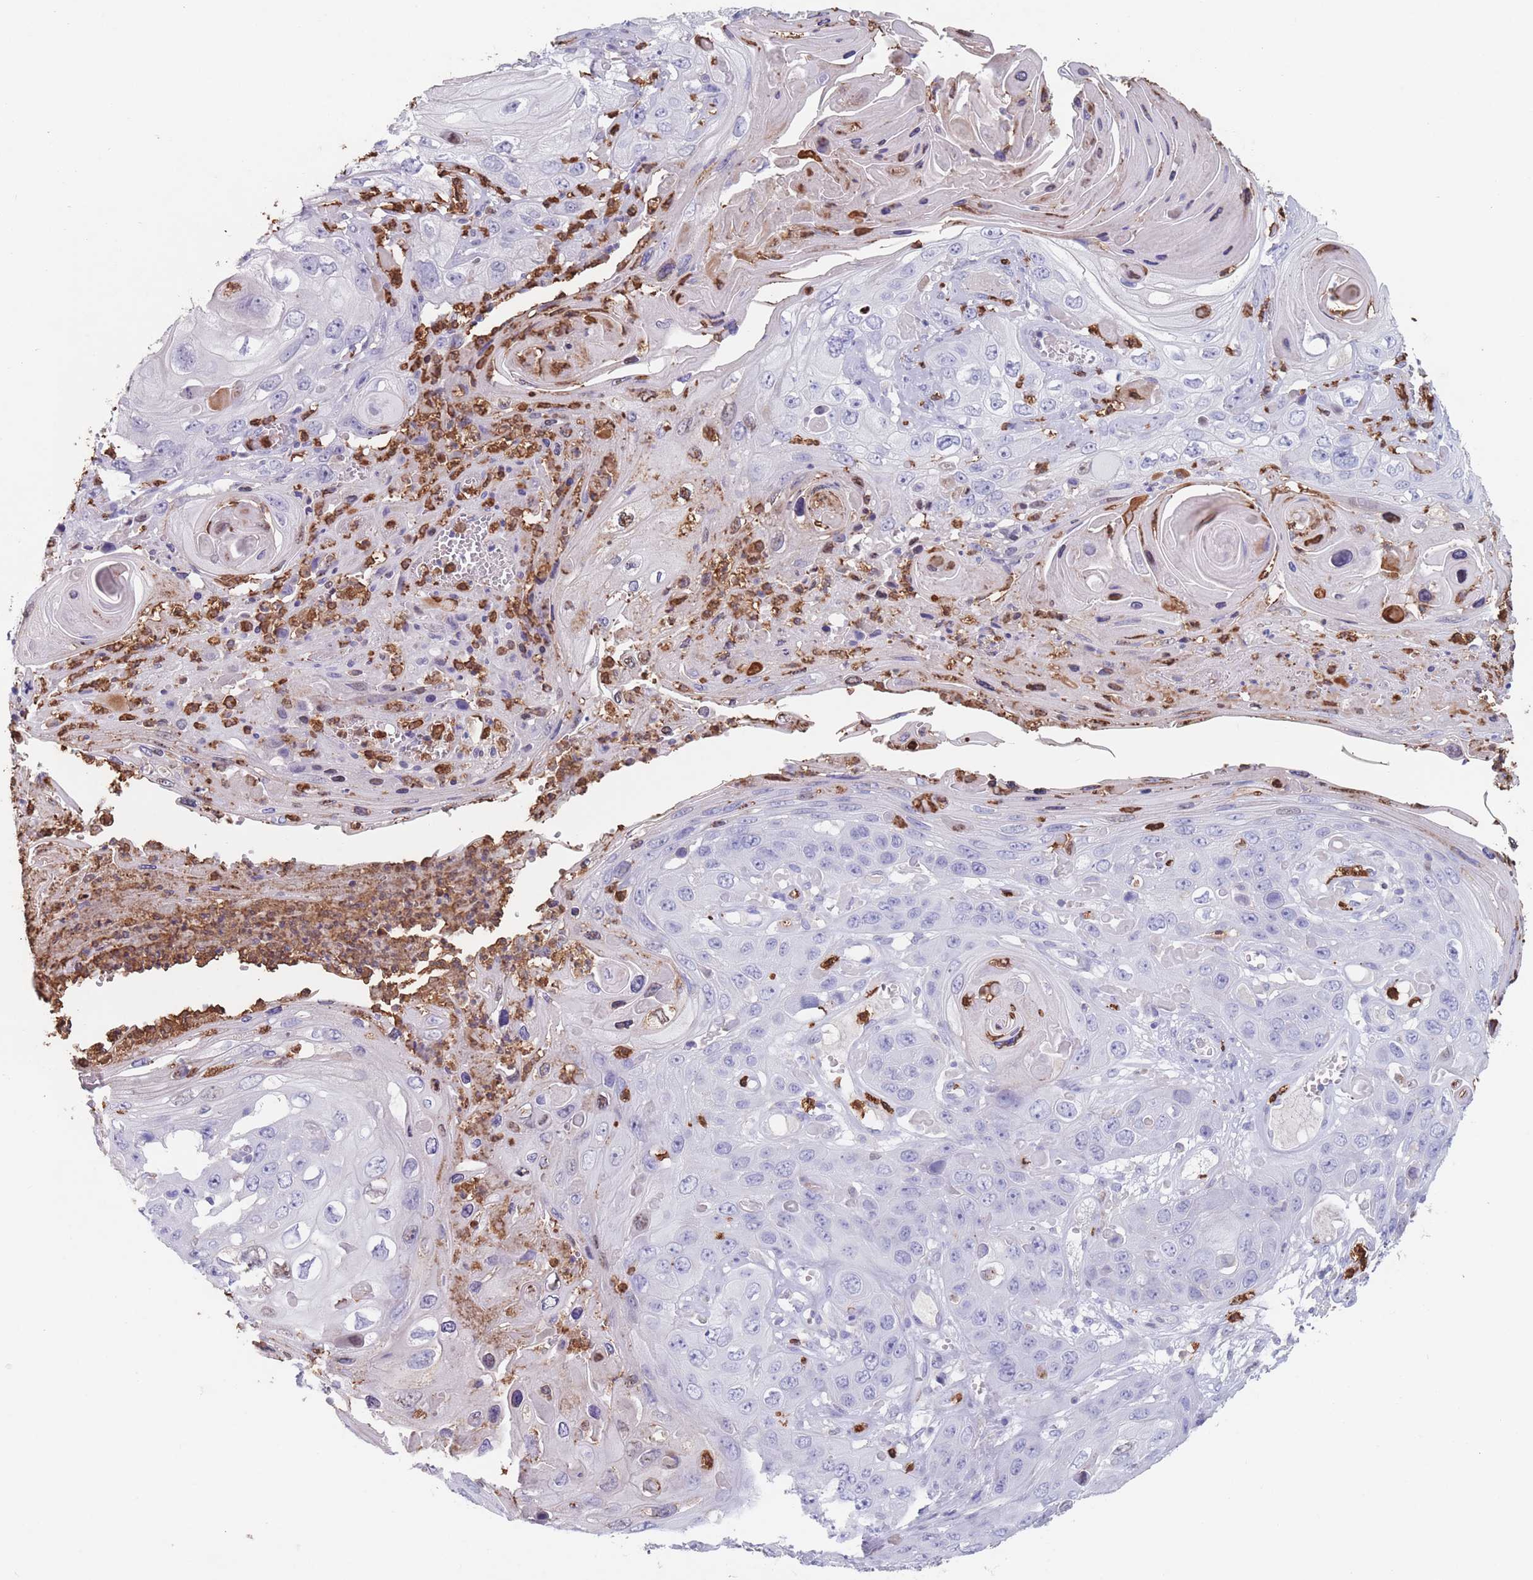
{"staining": {"intensity": "negative", "quantity": "none", "location": "none"}, "tissue": "skin cancer", "cell_type": "Tumor cells", "image_type": "cancer", "snomed": [{"axis": "morphology", "description": "Squamous cell carcinoma, NOS"}, {"axis": "topography", "description": "Skin"}], "caption": "A high-resolution image shows immunohistochemistry staining of squamous cell carcinoma (skin), which displays no significant staining in tumor cells. Nuclei are stained in blue.", "gene": "ATP1A3", "patient": {"sex": "male", "age": 55}}